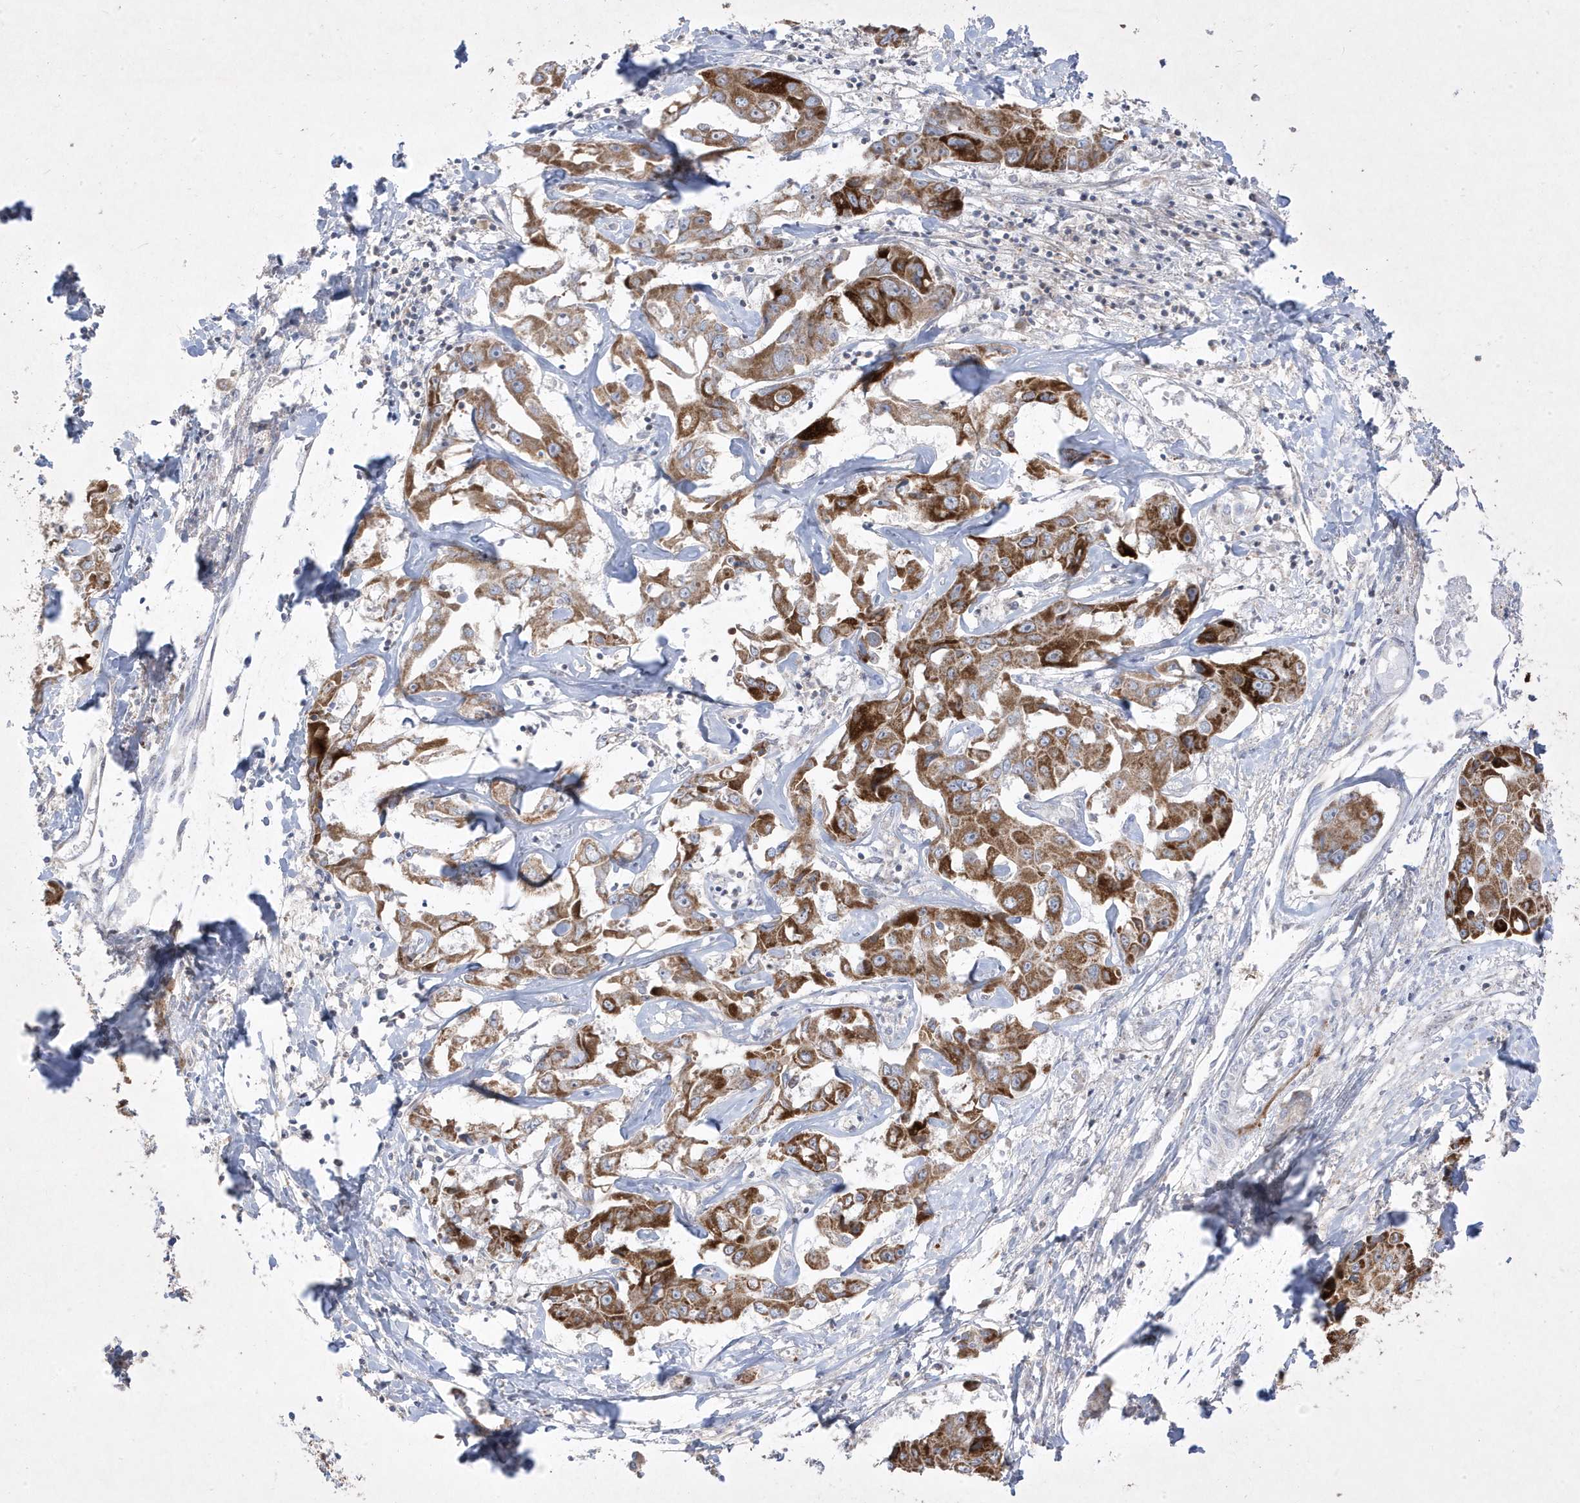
{"staining": {"intensity": "strong", "quantity": ">75%", "location": "cytoplasmic/membranous"}, "tissue": "liver cancer", "cell_type": "Tumor cells", "image_type": "cancer", "snomed": [{"axis": "morphology", "description": "Cholangiocarcinoma"}, {"axis": "topography", "description": "Liver"}], "caption": "A high amount of strong cytoplasmic/membranous positivity is identified in about >75% of tumor cells in liver cancer tissue. (brown staining indicates protein expression, while blue staining denotes nuclei).", "gene": "ADAMTSL3", "patient": {"sex": "male", "age": 59}}